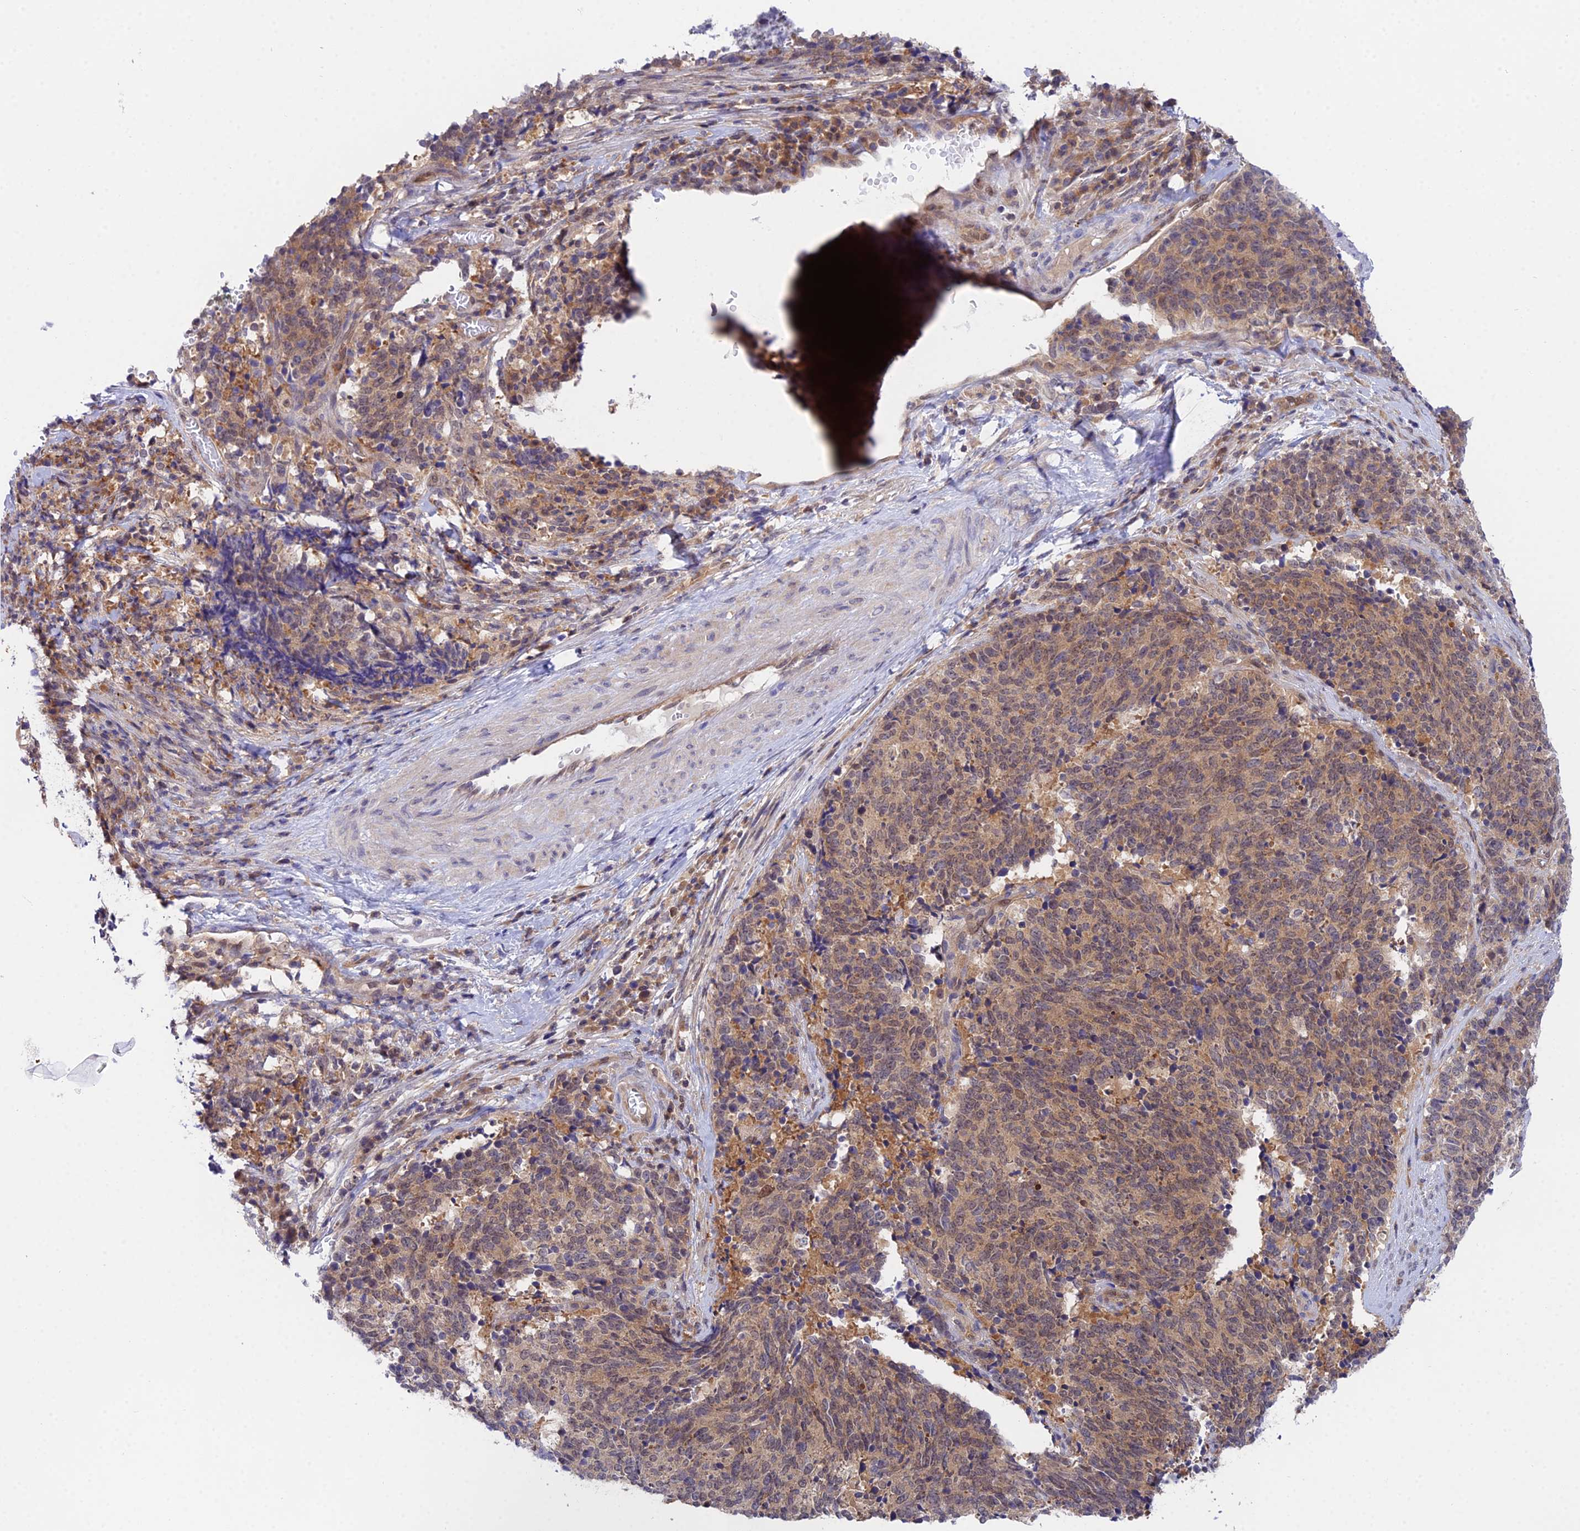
{"staining": {"intensity": "moderate", "quantity": ">75%", "location": "cytoplasmic/membranous"}, "tissue": "cervical cancer", "cell_type": "Tumor cells", "image_type": "cancer", "snomed": [{"axis": "morphology", "description": "Squamous cell carcinoma, NOS"}, {"axis": "topography", "description": "Cervix"}], "caption": "Approximately >75% of tumor cells in human cervical squamous cell carcinoma exhibit moderate cytoplasmic/membranous protein staining as visualized by brown immunohistochemical staining.", "gene": "PPP2R2C", "patient": {"sex": "female", "age": 29}}